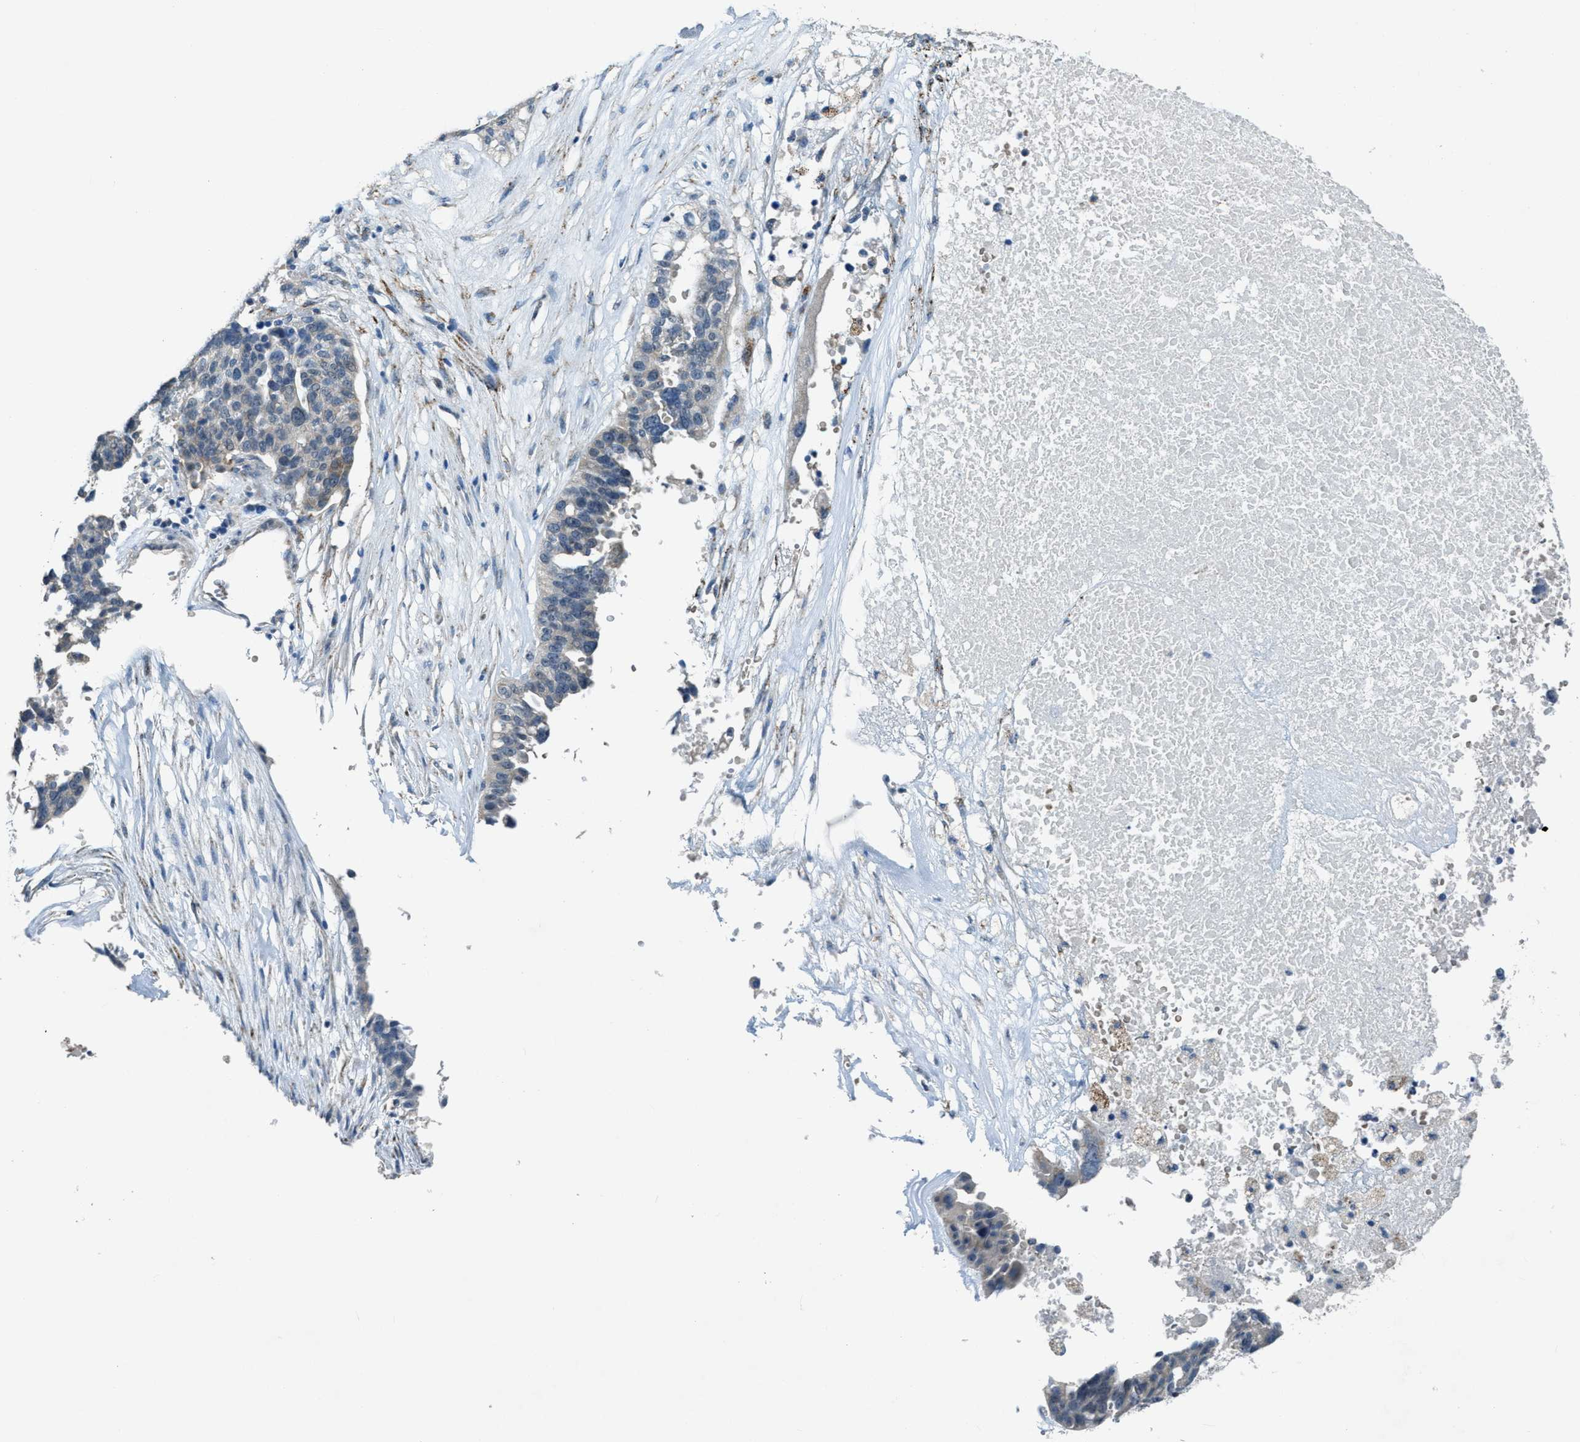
{"staining": {"intensity": "negative", "quantity": "none", "location": "none"}, "tissue": "ovarian cancer", "cell_type": "Tumor cells", "image_type": "cancer", "snomed": [{"axis": "morphology", "description": "Cystadenocarcinoma, serous, NOS"}, {"axis": "topography", "description": "Ovary"}], "caption": "This is an immunohistochemistry image of ovarian cancer (serous cystadenocarcinoma). There is no expression in tumor cells.", "gene": "CDON", "patient": {"sex": "female", "age": 59}}